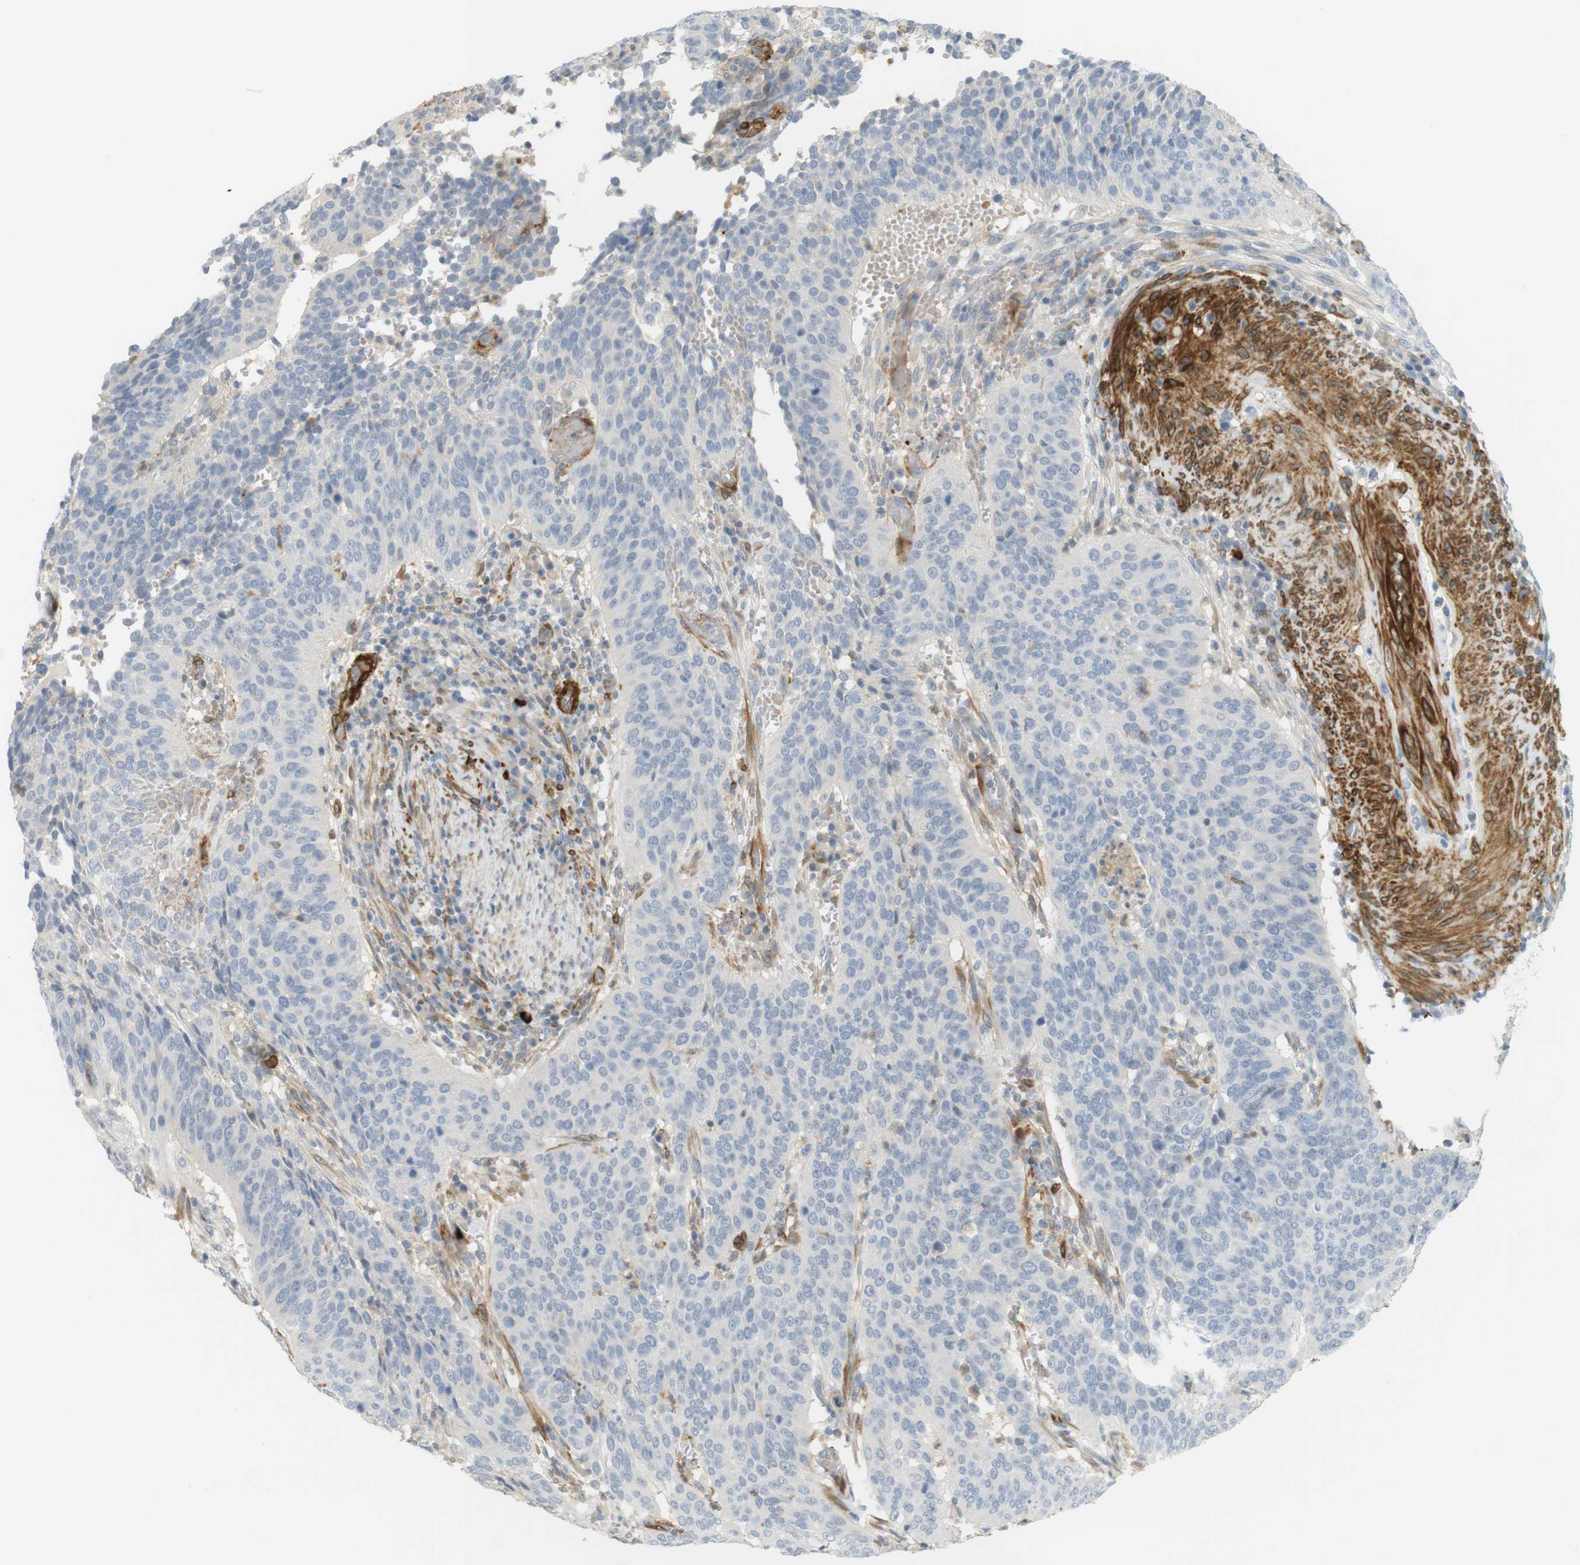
{"staining": {"intensity": "negative", "quantity": "none", "location": "none"}, "tissue": "cervical cancer", "cell_type": "Tumor cells", "image_type": "cancer", "snomed": [{"axis": "morphology", "description": "Normal tissue, NOS"}, {"axis": "morphology", "description": "Squamous cell carcinoma, NOS"}, {"axis": "topography", "description": "Cervix"}], "caption": "This is a photomicrograph of IHC staining of squamous cell carcinoma (cervical), which shows no expression in tumor cells.", "gene": "PDE3A", "patient": {"sex": "female", "age": 39}}